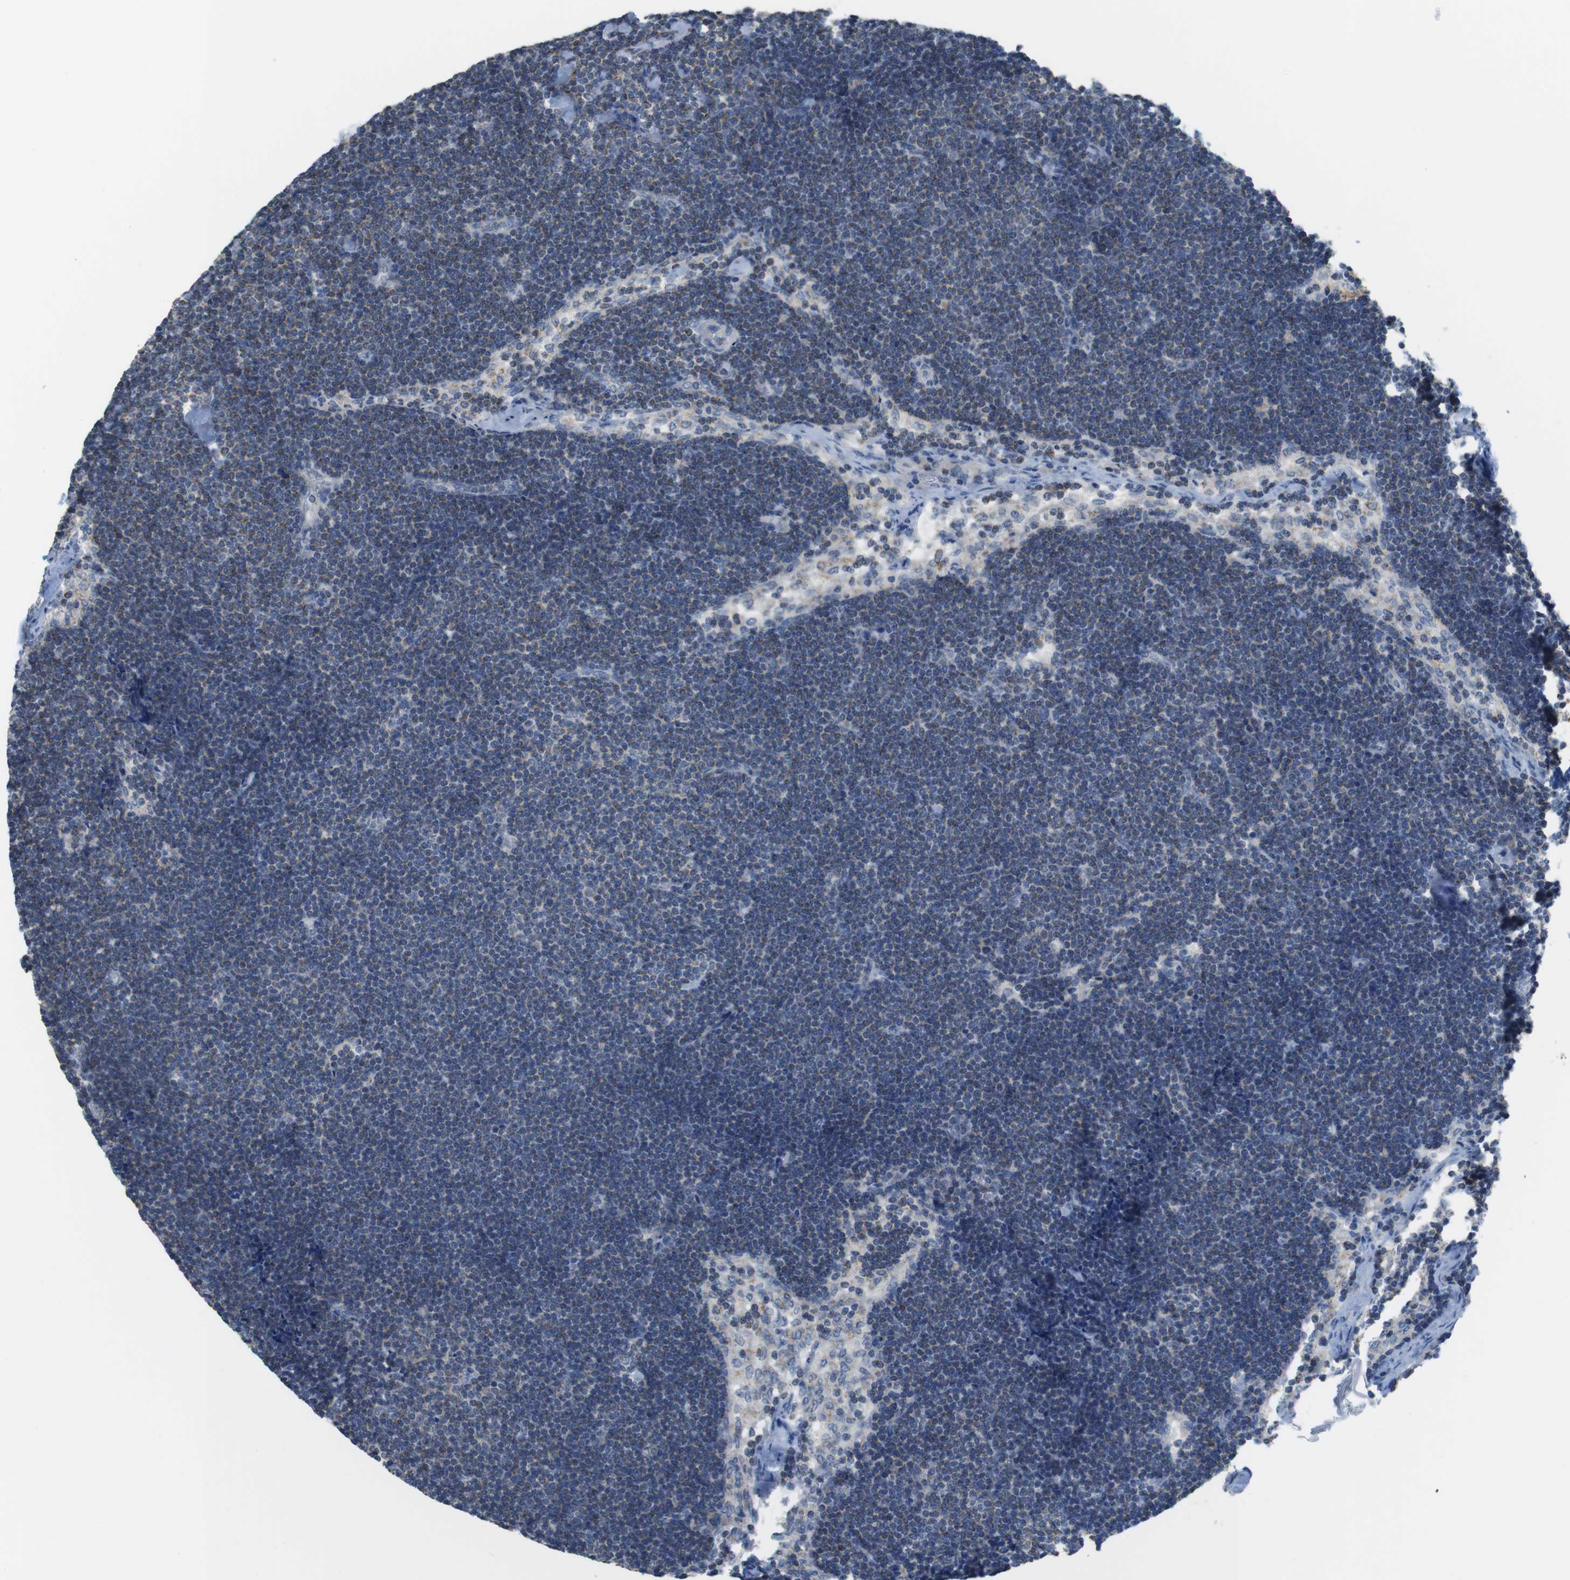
{"staining": {"intensity": "moderate", "quantity": "<25%", "location": "cytoplasmic/membranous"}, "tissue": "lymph node", "cell_type": "Germinal center cells", "image_type": "normal", "snomed": [{"axis": "morphology", "description": "Normal tissue, NOS"}, {"axis": "topography", "description": "Lymph node"}], "caption": "Protein staining of normal lymph node exhibits moderate cytoplasmic/membranous positivity in approximately <25% of germinal center cells. The protein is shown in brown color, while the nuclei are stained blue.", "gene": "GRIK1", "patient": {"sex": "male", "age": 63}}